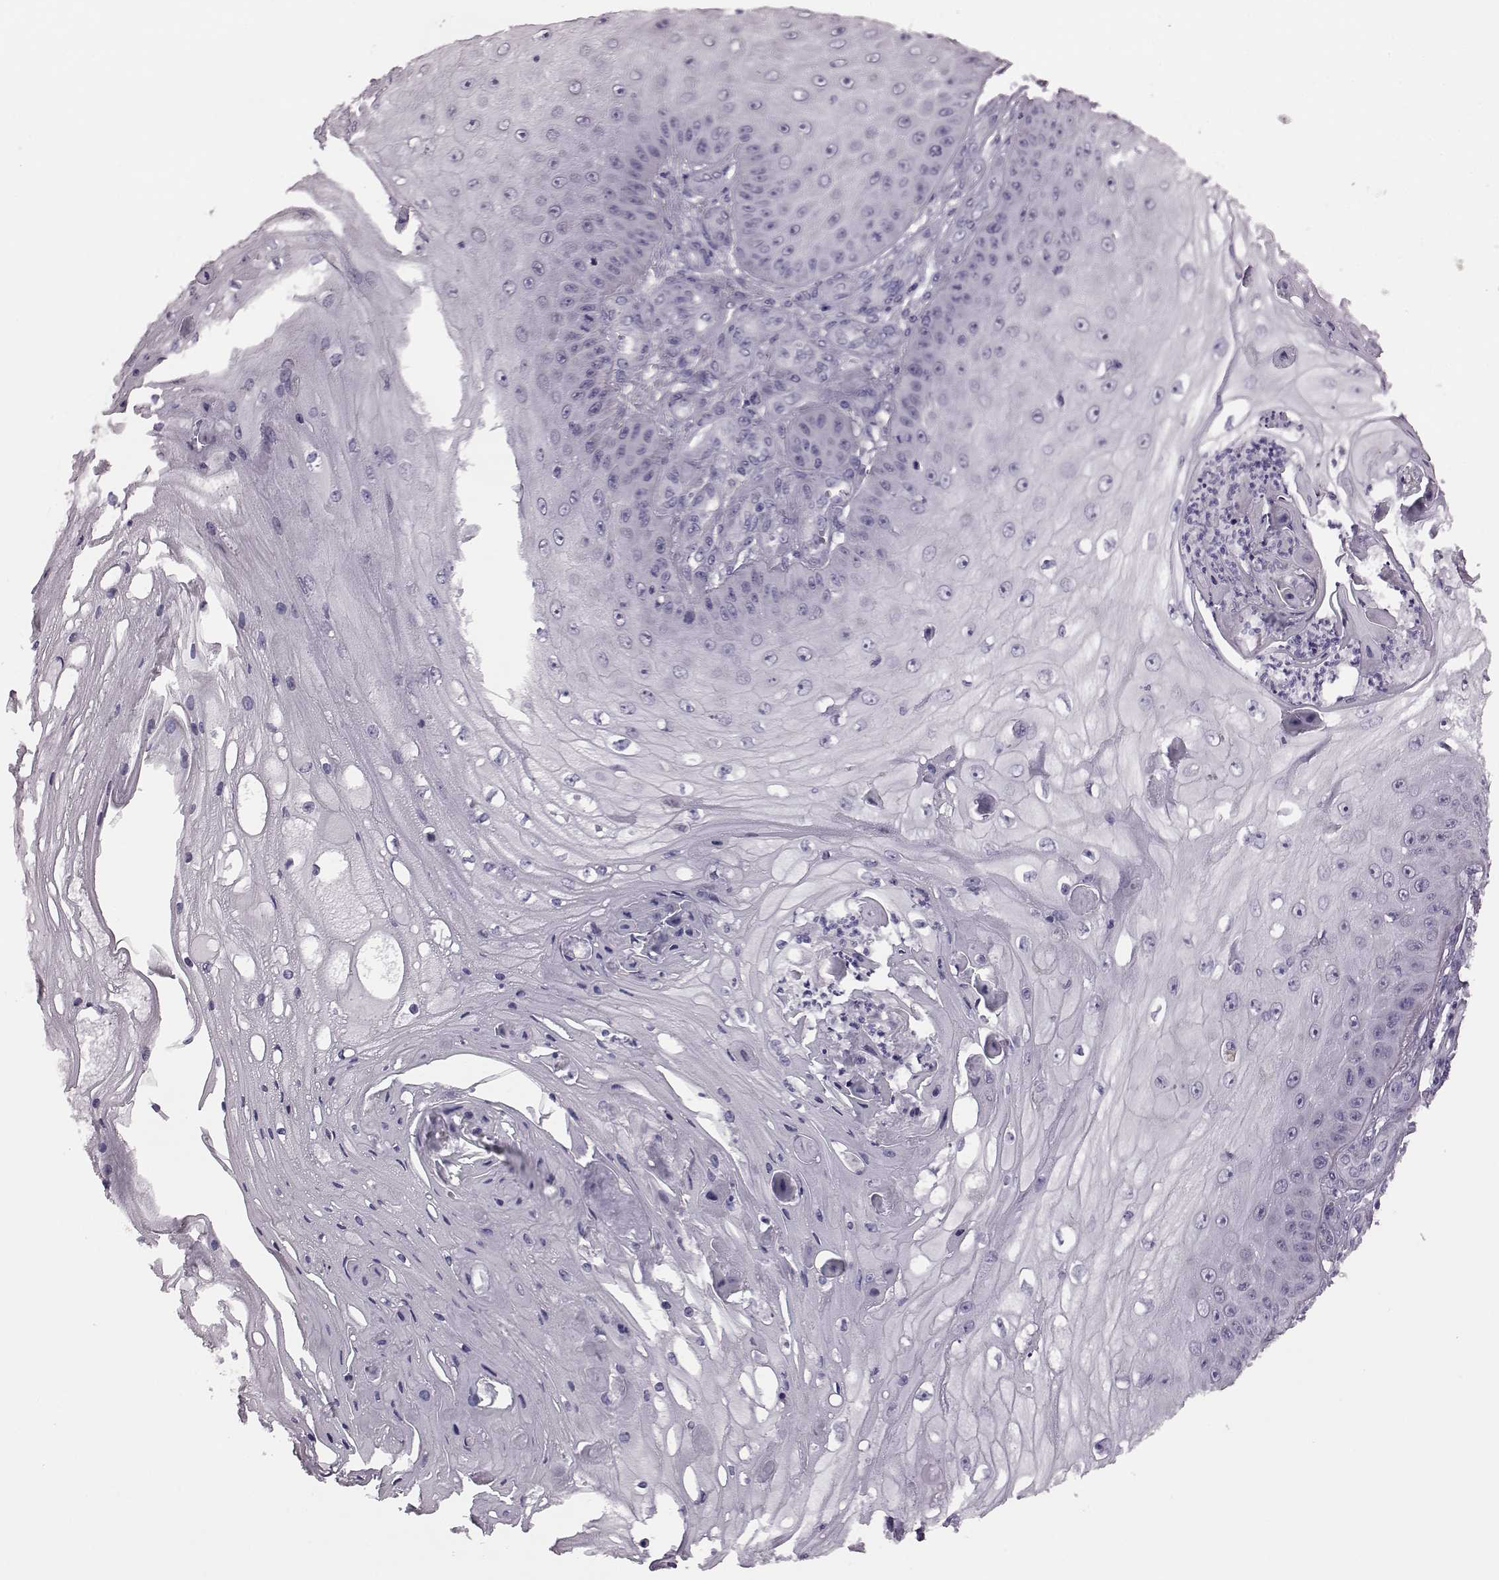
{"staining": {"intensity": "negative", "quantity": "none", "location": "none"}, "tissue": "skin cancer", "cell_type": "Tumor cells", "image_type": "cancer", "snomed": [{"axis": "morphology", "description": "Squamous cell carcinoma, NOS"}, {"axis": "topography", "description": "Skin"}], "caption": "An image of human skin cancer (squamous cell carcinoma) is negative for staining in tumor cells.", "gene": "RIMS2", "patient": {"sex": "male", "age": 70}}